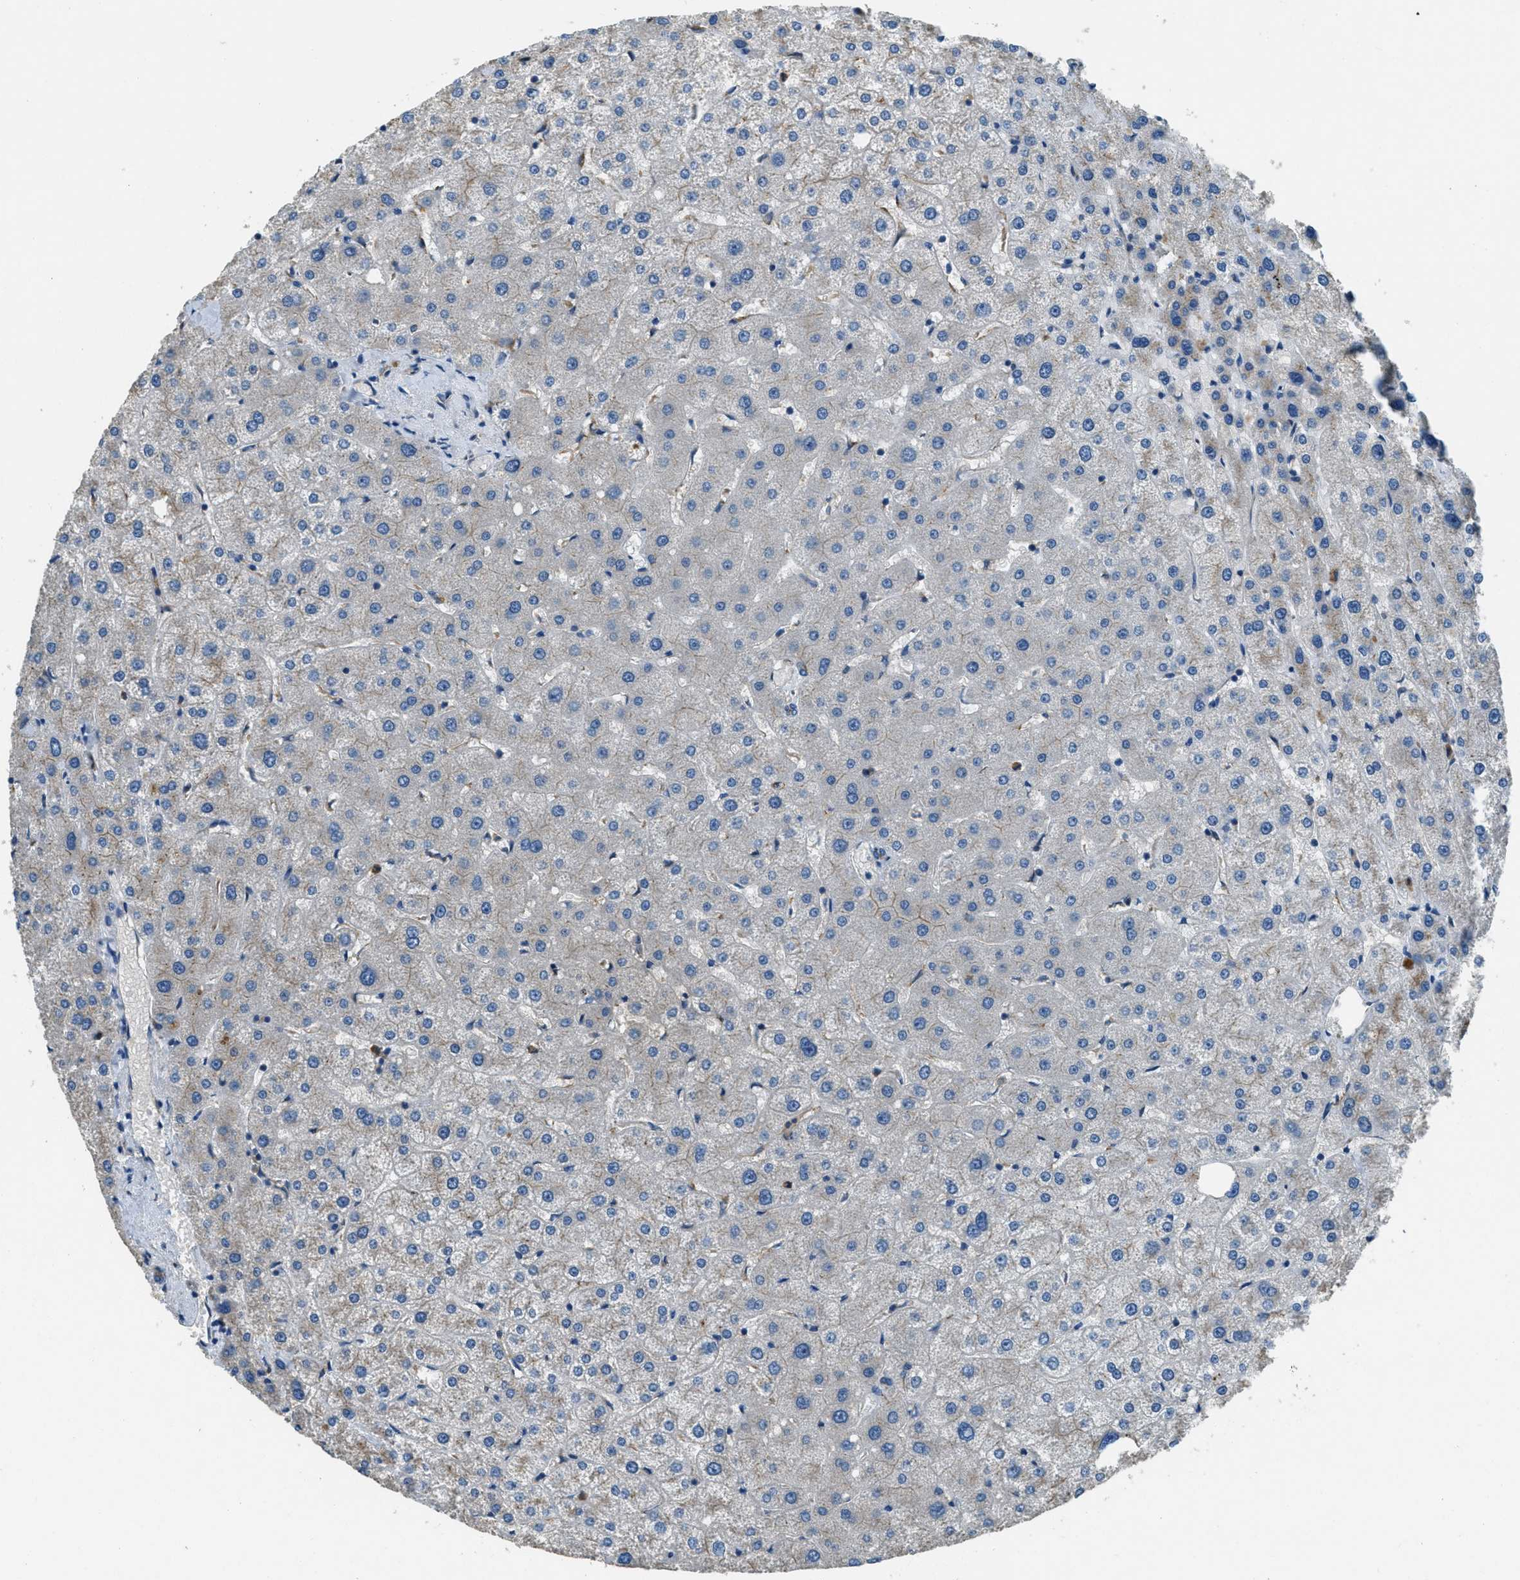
{"staining": {"intensity": "weak", "quantity": "<25%", "location": "cytoplasmic/membranous"}, "tissue": "liver", "cell_type": "Cholangiocytes", "image_type": "normal", "snomed": [{"axis": "morphology", "description": "Normal tissue, NOS"}, {"axis": "topography", "description": "Liver"}], "caption": "Image shows no significant protein expression in cholangiocytes of unremarkable liver.", "gene": "GIMAP8", "patient": {"sex": "male", "age": 73}}